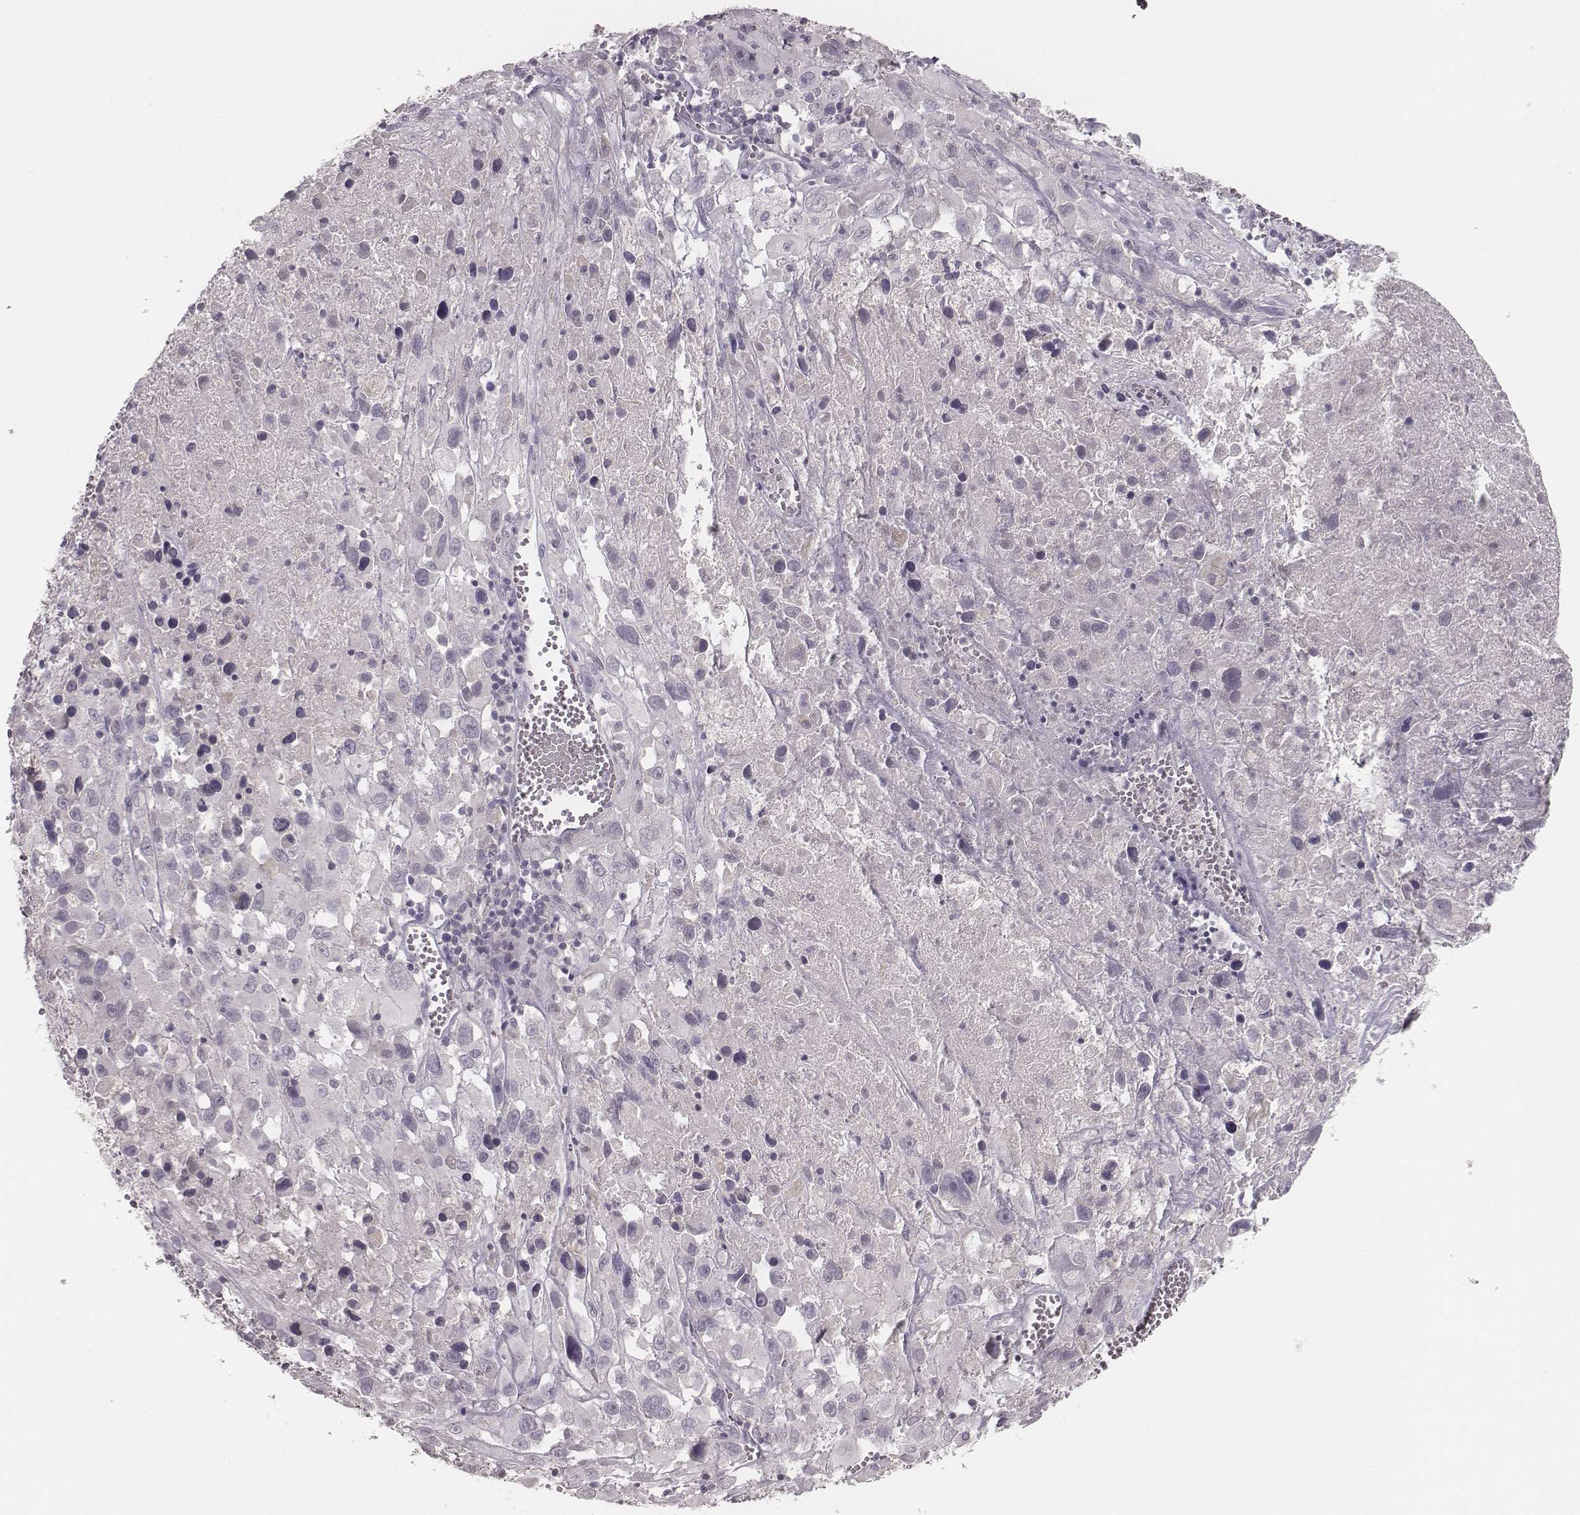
{"staining": {"intensity": "negative", "quantity": "none", "location": "none"}, "tissue": "melanoma", "cell_type": "Tumor cells", "image_type": "cancer", "snomed": [{"axis": "morphology", "description": "Malignant melanoma, Metastatic site"}, {"axis": "topography", "description": "Lymph node"}], "caption": "DAB immunohistochemical staining of human malignant melanoma (metastatic site) reveals no significant staining in tumor cells.", "gene": "LY6K", "patient": {"sex": "male", "age": 50}}